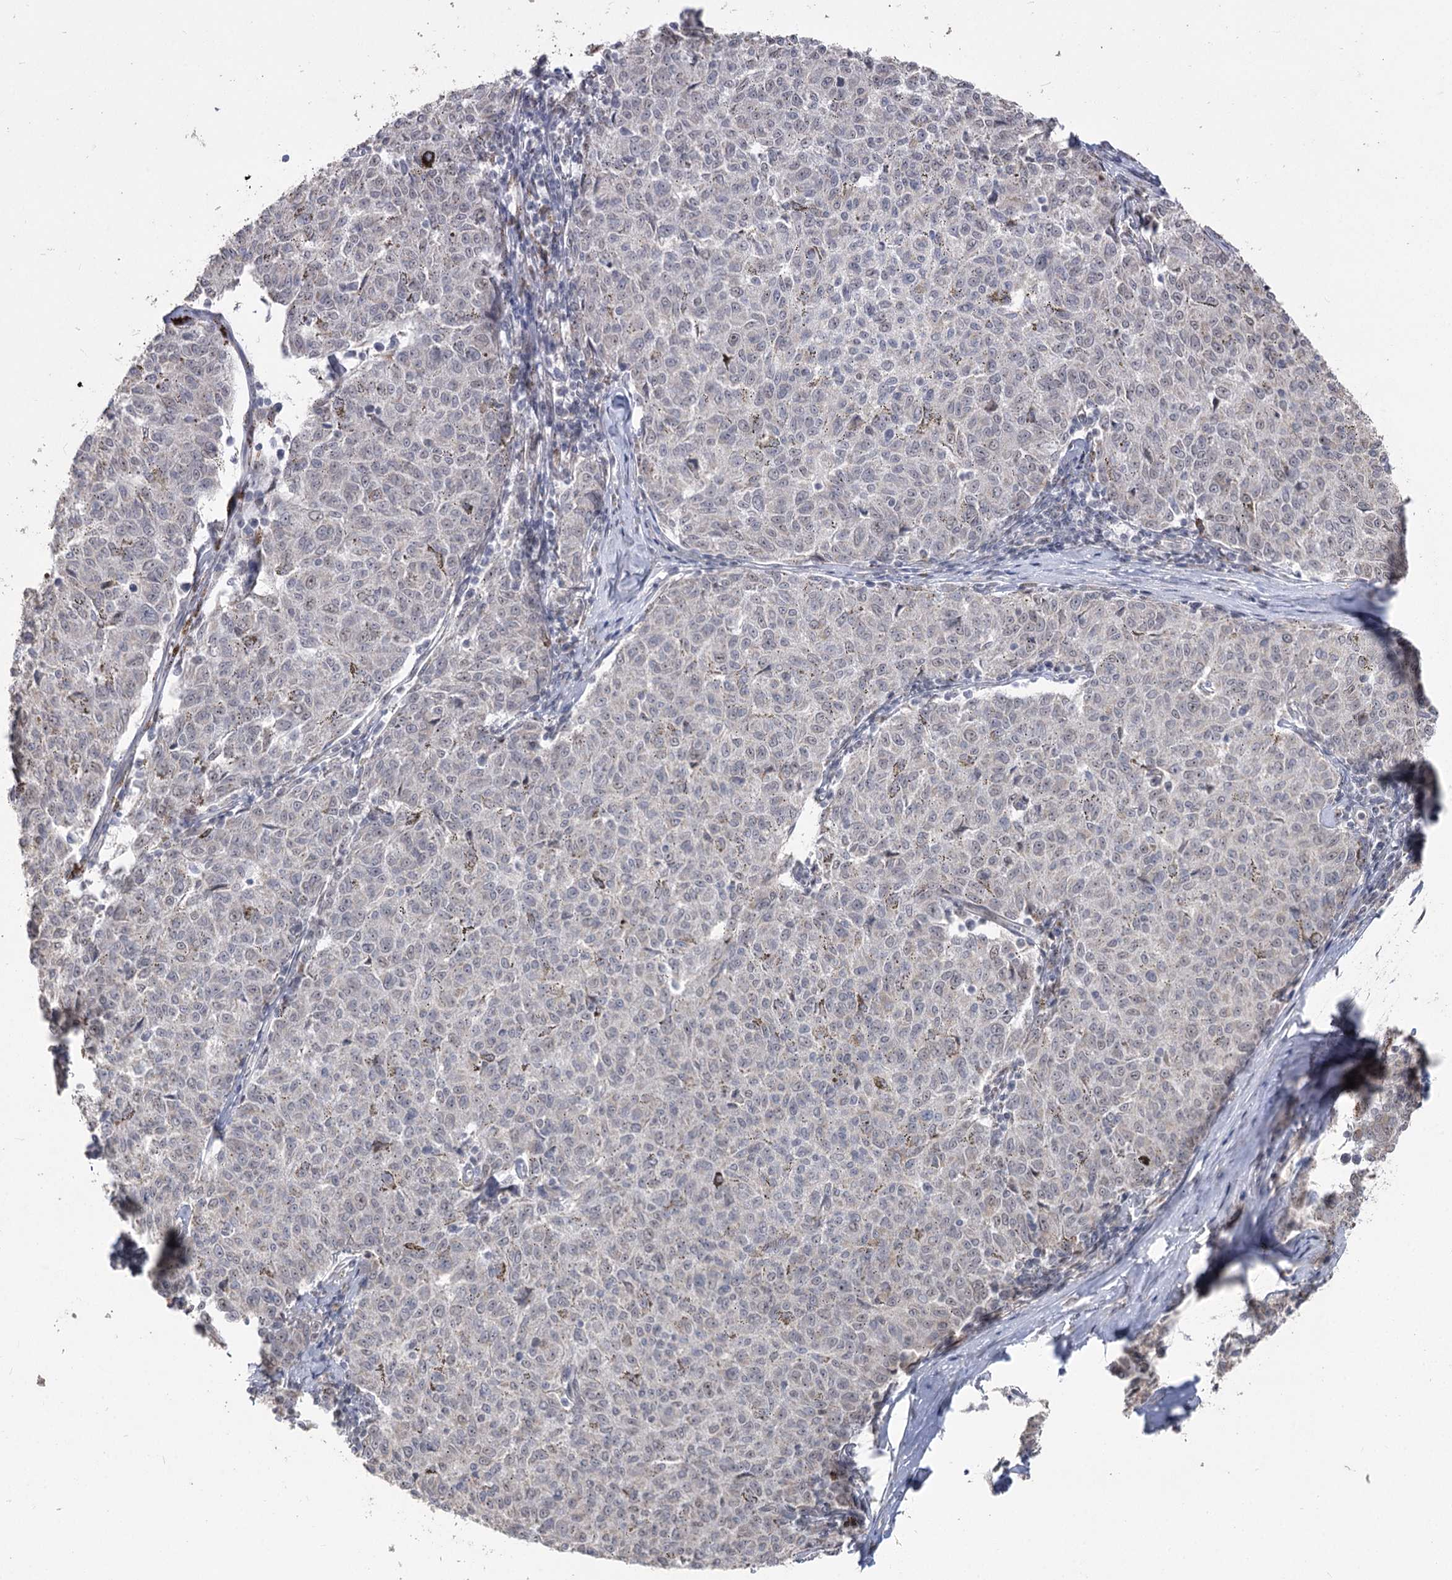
{"staining": {"intensity": "negative", "quantity": "none", "location": "none"}, "tissue": "melanoma", "cell_type": "Tumor cells", "image_type": "cancer", "snomed": [{"axis": "morphology", "description": "Malignant melanoma, NOS"}, {"axis": "topography", "description": "Skin"}], "caption": "A histopathology image of human melanoma is negative for staining in tumor cells. (Brightfield microscopy of DAB (3,3'-diaminobenzidine) immunohistochemistry (IHC) at high magnification).", "gene": "RUFY4", "patient": {"sex": "female", "age": 72}}